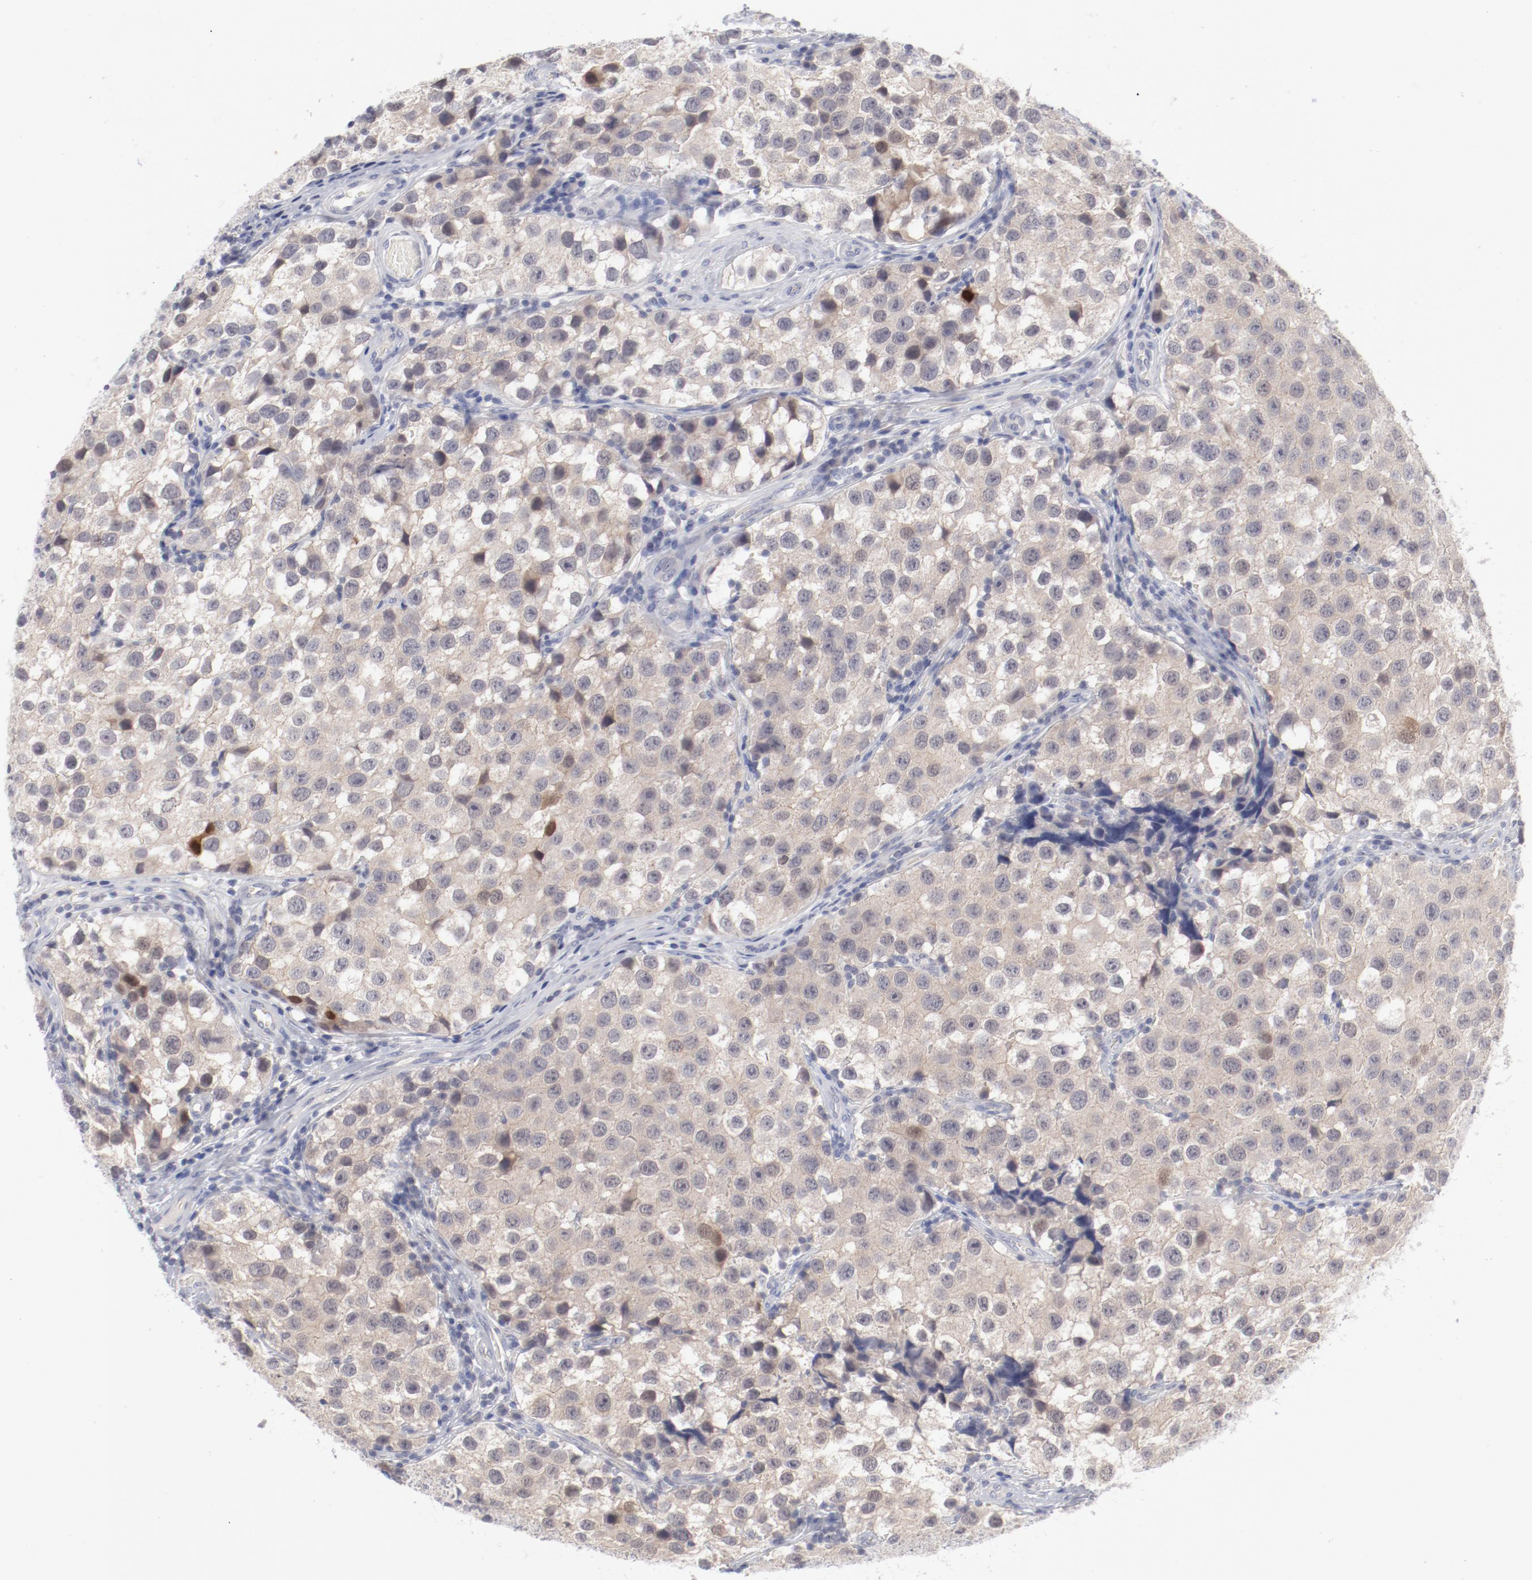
{"staining": {"intensity": "weak", "quantity": "25%-75%", "location": "cytoplasmic/membranous,nuclear"}, "tissue": "testis cancer", "cell_type": "Tumor cells", "image_type": "cancer", "snomed": [{"axis": "morphology", "description": "Seminoma, NOS"}, {"axis": "topography", "description": "Testis"}], "caption": "Testis cancer (seminoma) tissue shows weak cytoplasmic/membranous and nuclear positivity in approximately 25%-75% of tumor cells", "gene": "SH3BGR", "patient": {"sex": "male", "age": 39}}